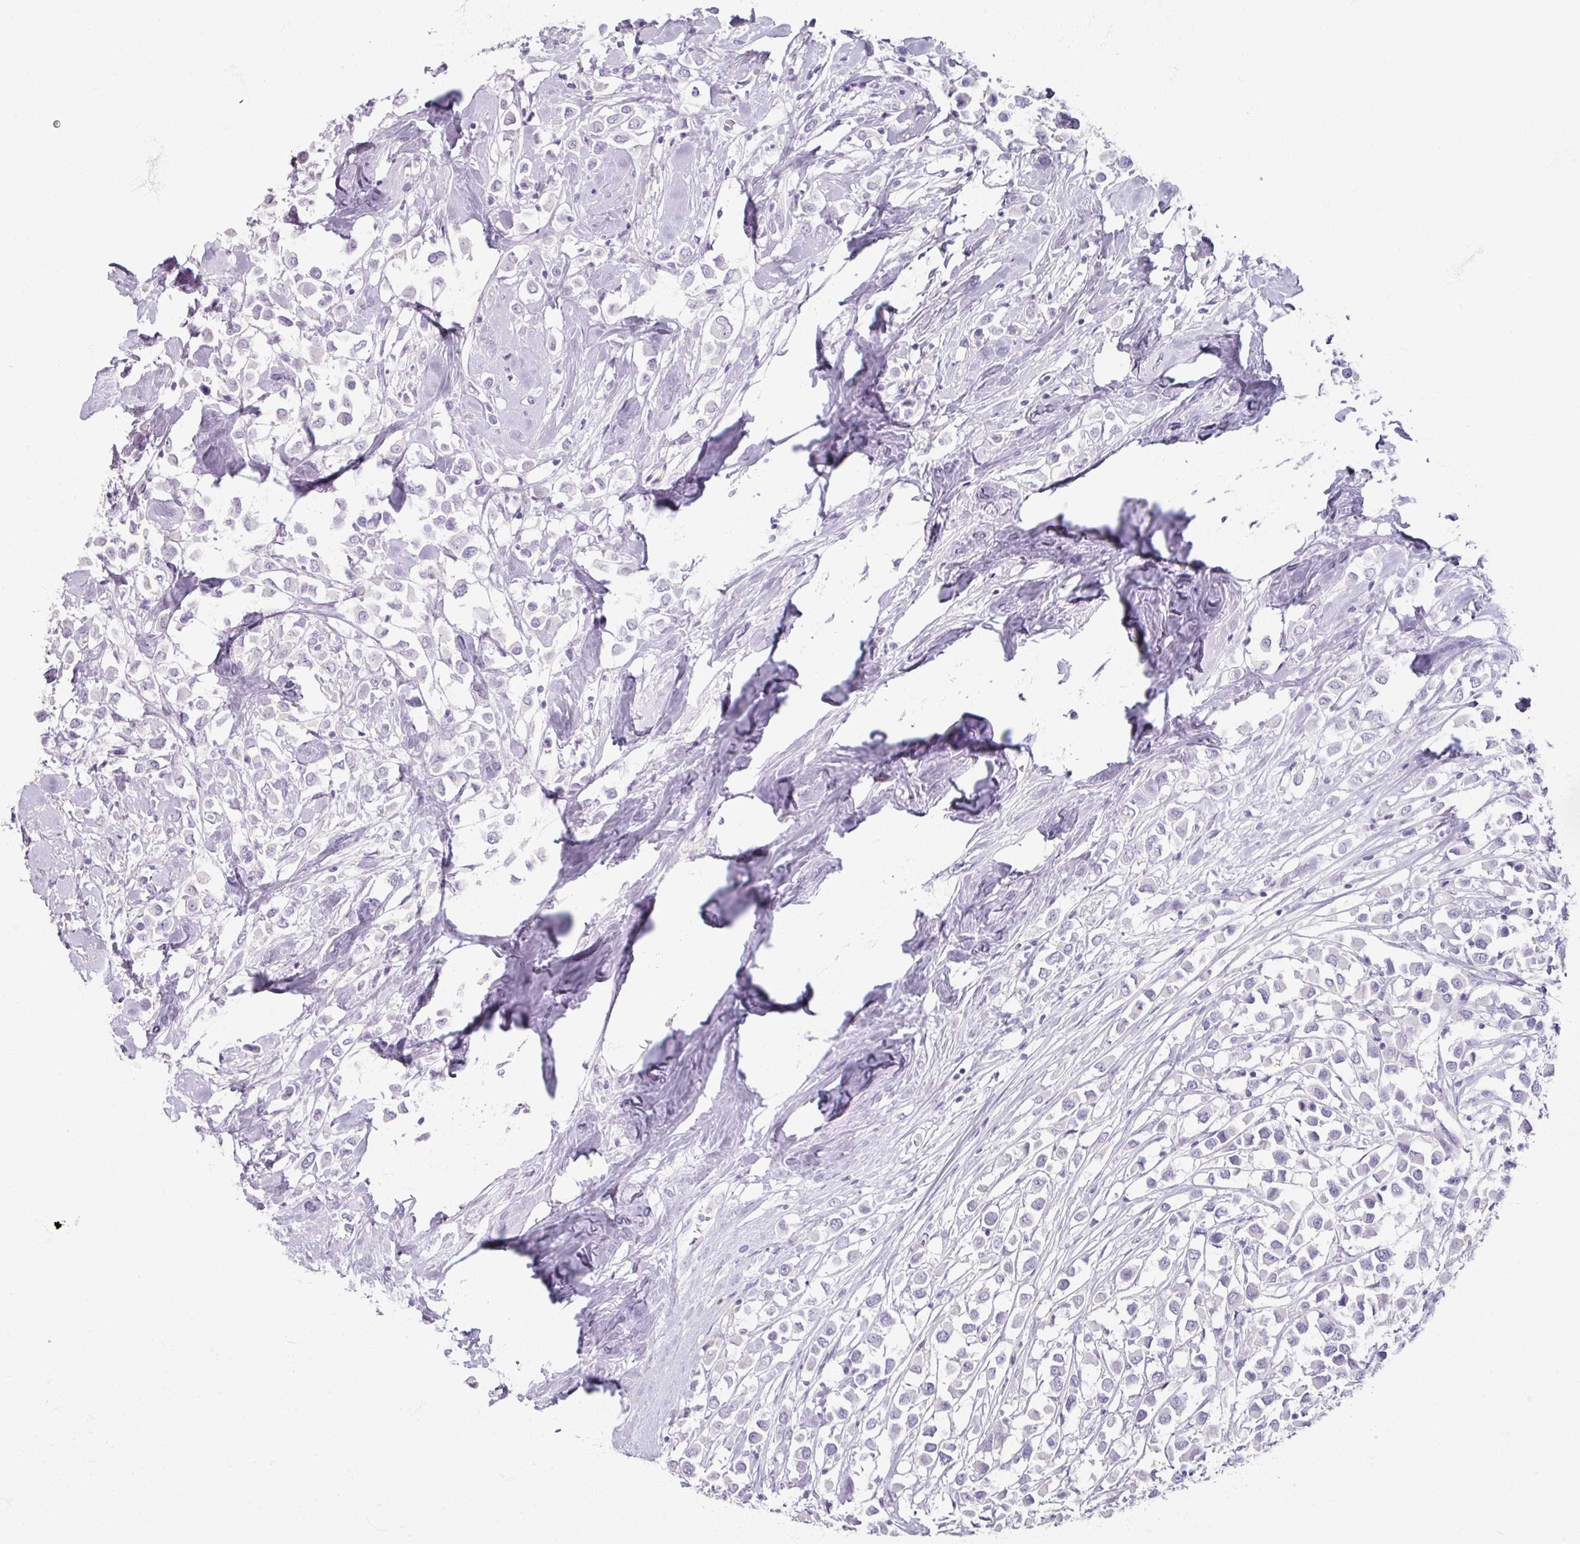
{"staining": {"intensity": "negative", "quantity": "none", "location": "none"}, "tissue": "breast cancer", "cell_type": "Tumor cells", "image_type": "cancer", "snomed": [{"axis": "morphology", "description": "Duct carcinoma"}, {"axis": "topography", "description": "Breast"}], "caption": "IHC histopathology image of neoplastic tissue: human breast cancer stained with DAB (3,3'-diaminobenzidine) displays no significant protein positivity in tumor cells.", "gene": "TG", "patient": {"sex": "female", "age": 61}}